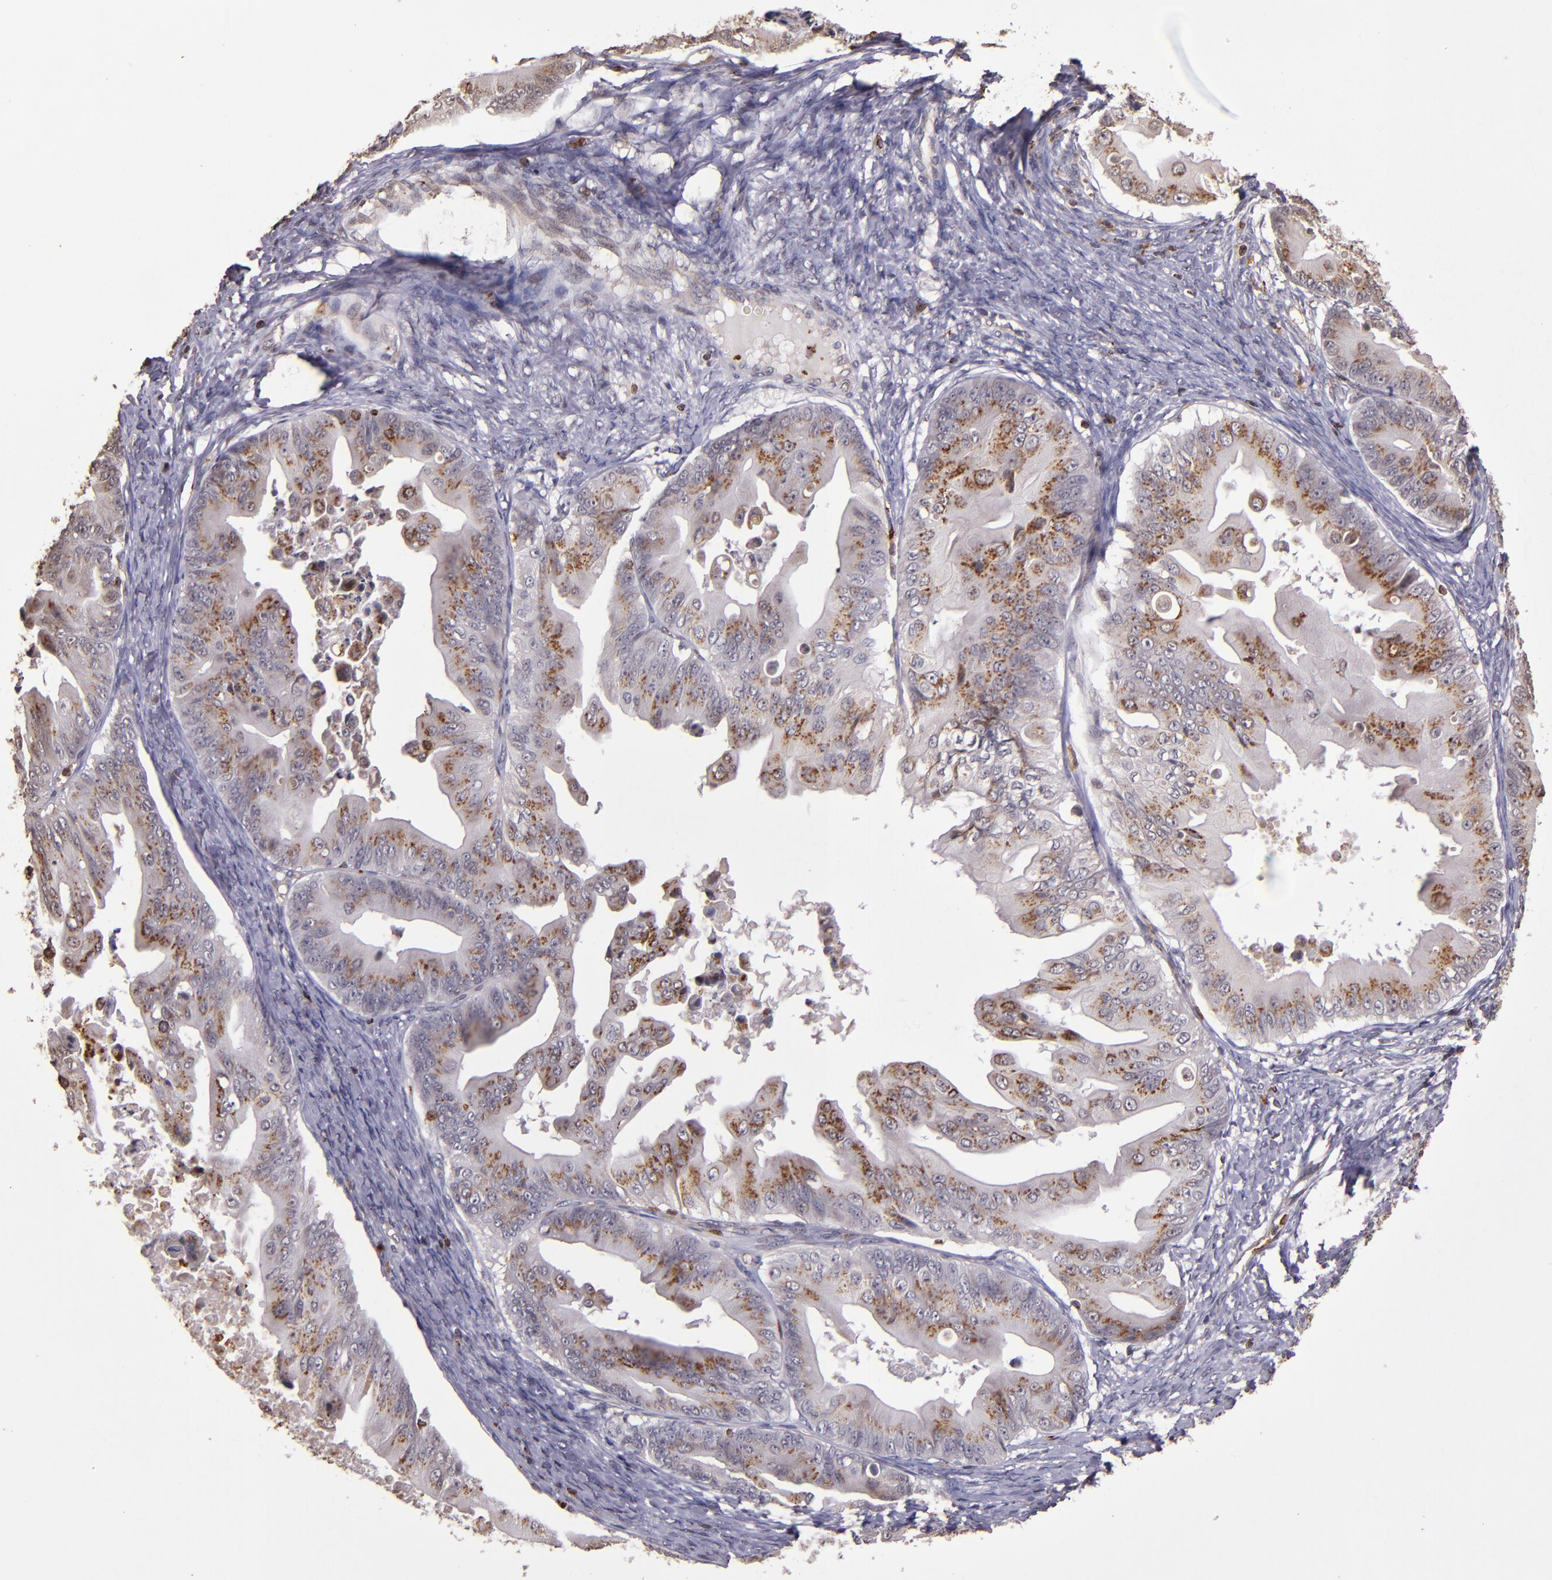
{"staining": {"intensity": "moderate", "quantity": "25%-75%", "location": "cytoplasmic/membranous"}, "tissue": "ovarian cancer", "cell_type": "Tumor cells", "image_type": "cancer", "snomed": [{"axis": "morphology", "description": "Cystadenocarcinoma, mucinous, NOS"}, {"axis": "topography", "description": "Ovary"}], "caption": "Mucinous cystadenocarcinoma (ovarian) tissue shows moderate cytoplasmic/membranous staining in about 25%-75% of tumor cells", "gene": "SLC2A3", "patient": {"sex": "female", "age": 37}}